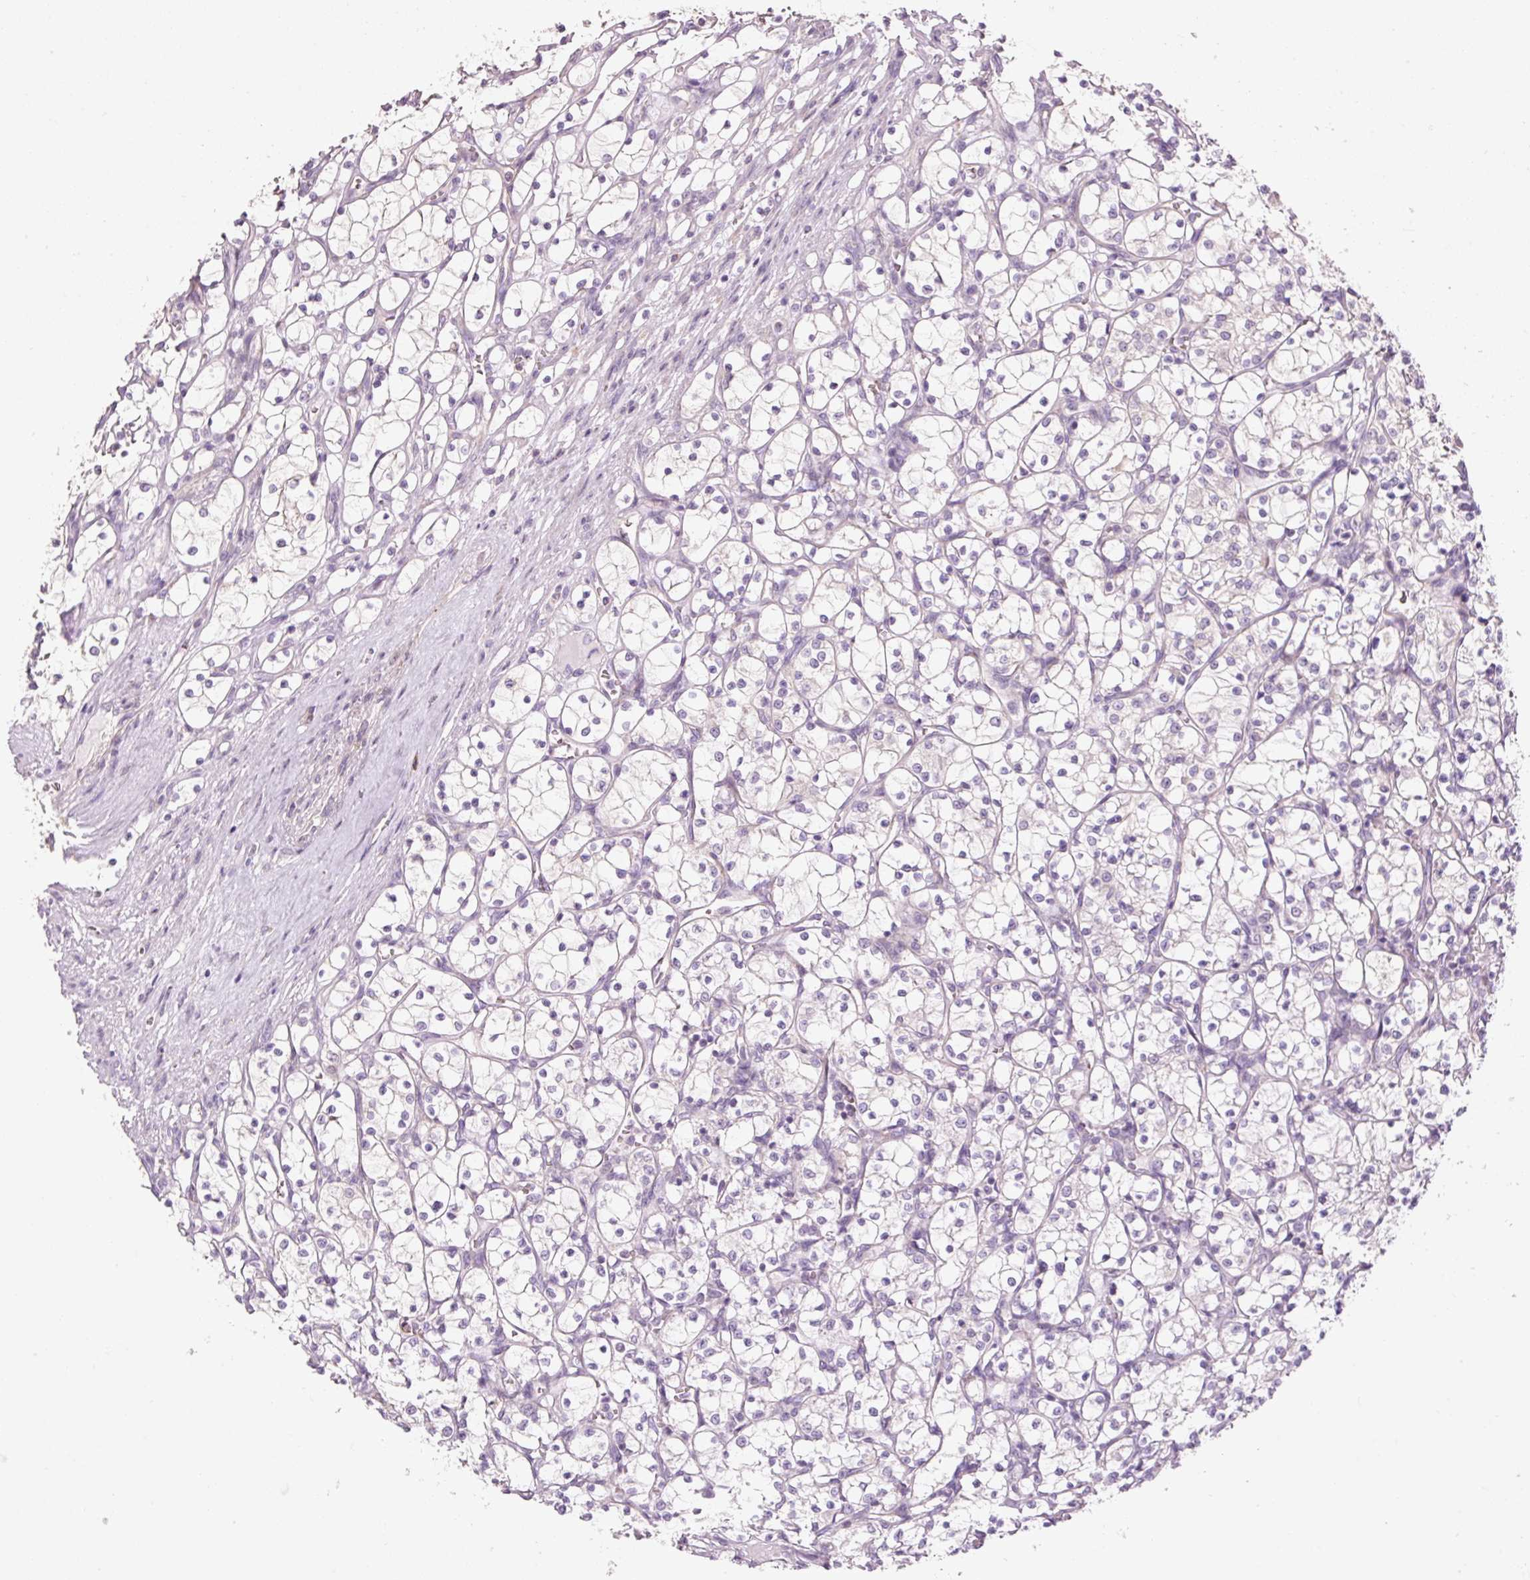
{"staining": {"intensity": "negative", "quantity": "none", "location": "none"}, "tissue": "renal cancer", "cell_type": "Tumor cells", "image_type": "cancer", "snomed": [{"axis": "morphology", "description": "Adenocarcinoma, NOS"}, {"axis": "topography", "description": "Kidney"}], "caption": "The photomicrograph reveals no staining of tumor cells in renal cancer.", "gene": "HAX1", "patient": {"sex": "female", "age": 69}}